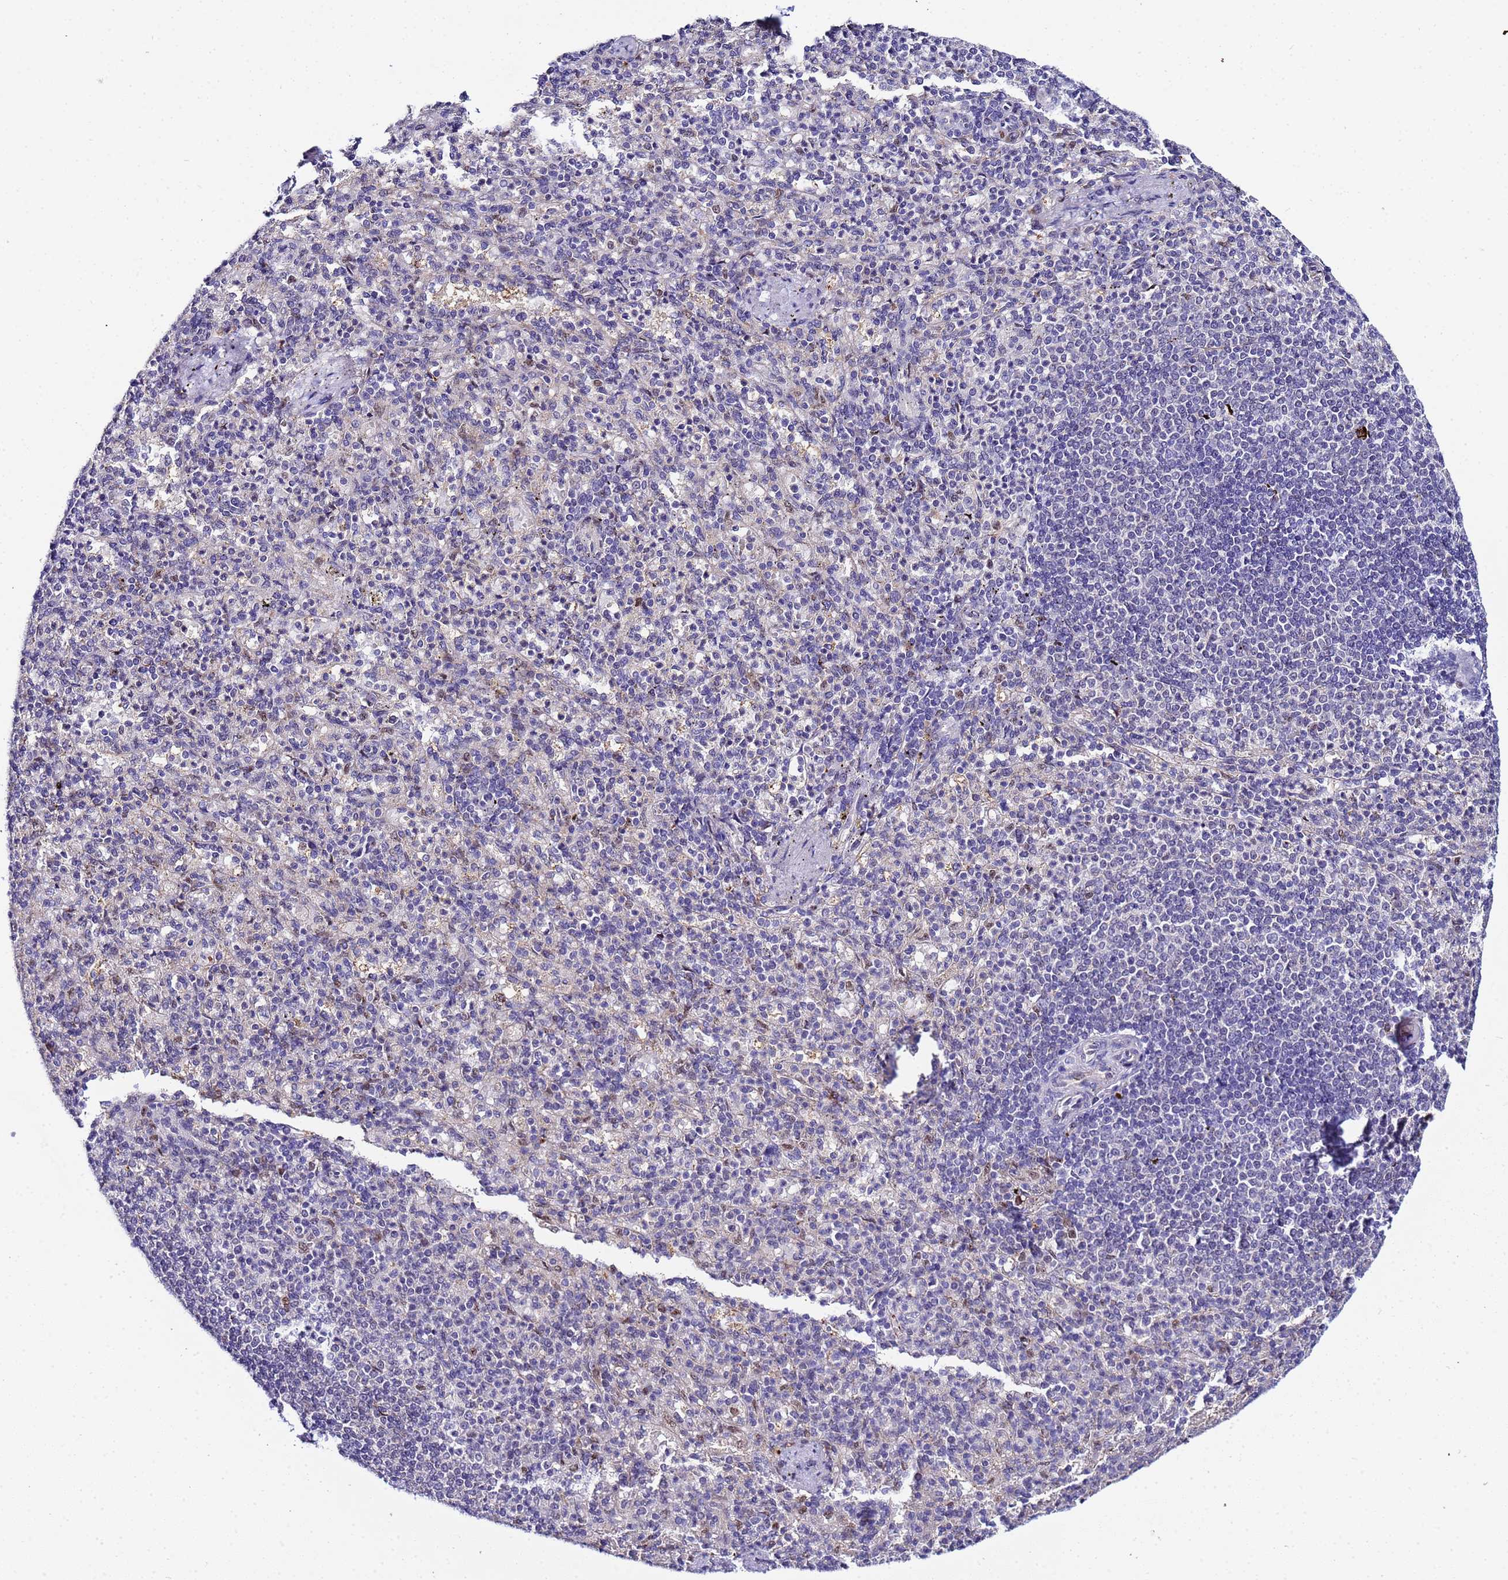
{"staining": {"intensity": "negative", "quantity": "none", "location": "none"}, "tissue": "spleen", "cell_type": "Cells in red pulp", "image_type": "normal", "snomed": [{"axis": "morphology", "description": "Normal tissue, NOS"}, {"axis": "topography", "description": "Spleen"}], "caption": "Cells in red pulp show no significant protein staining in benign spleen. (DAB immunohistochemistry visualized using brightfield microscopy, high magnification).", "gene": "SLC25A37", "patient": {"sex": "female", "age": 74}}